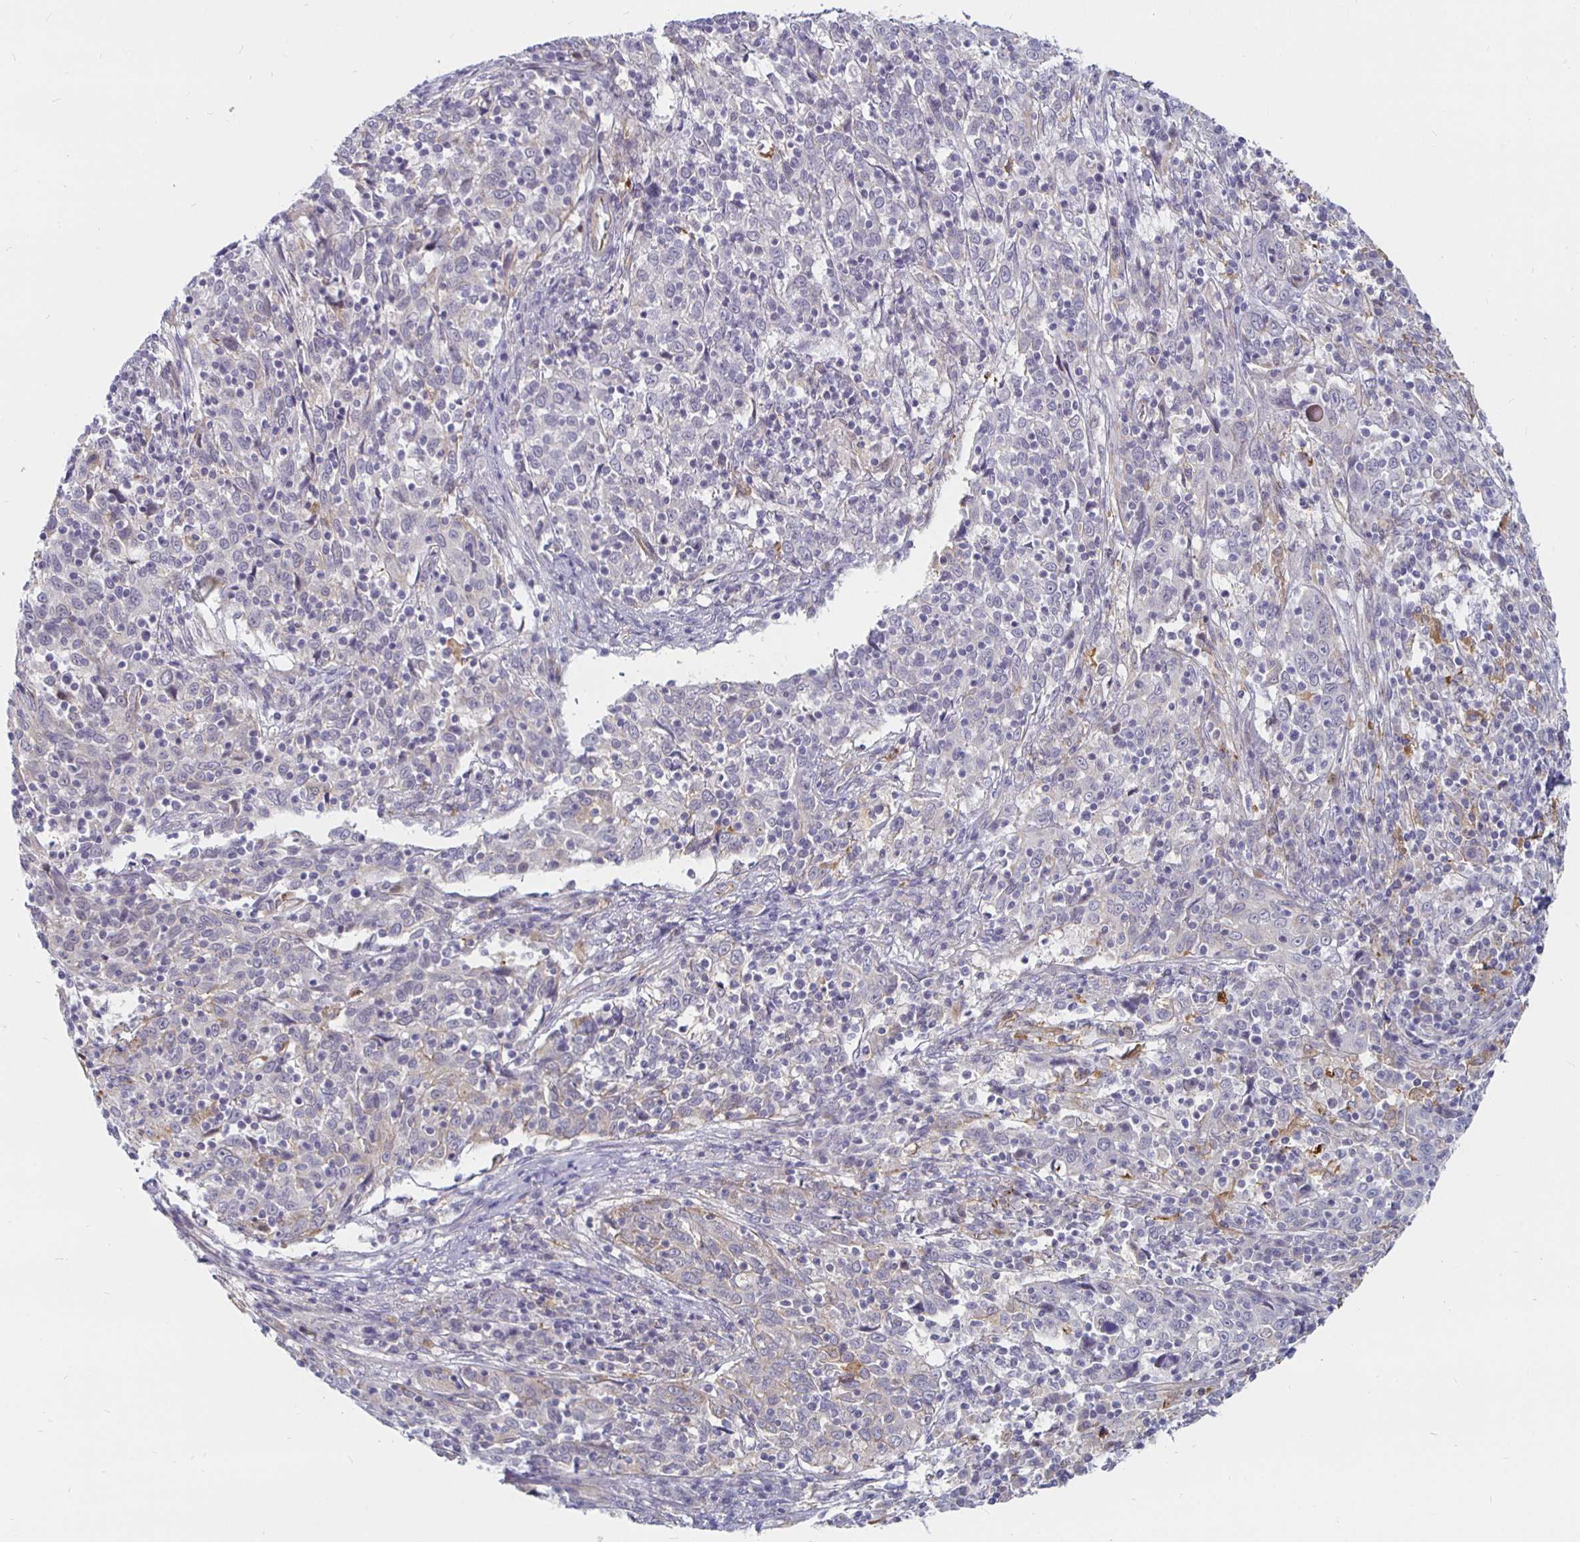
{"staining": {"intensity": "negative", "quantity": "none", "location": "none"}, "tissue": "cervical cancer", "cell_type": "Tumor cells", "image_type": "cancer", "snomed": [{"axis": "morphology", "description": "Squamous cell carcinoma, NOS"}, {"axis": "topography", "description": "Cervix"}], "caption": "There is no significant positivity in tumor cells of squamous cell carcinoma (cervical).", "gene": "CCDC85A", "patient": {"sex": "female", "age": 46}}